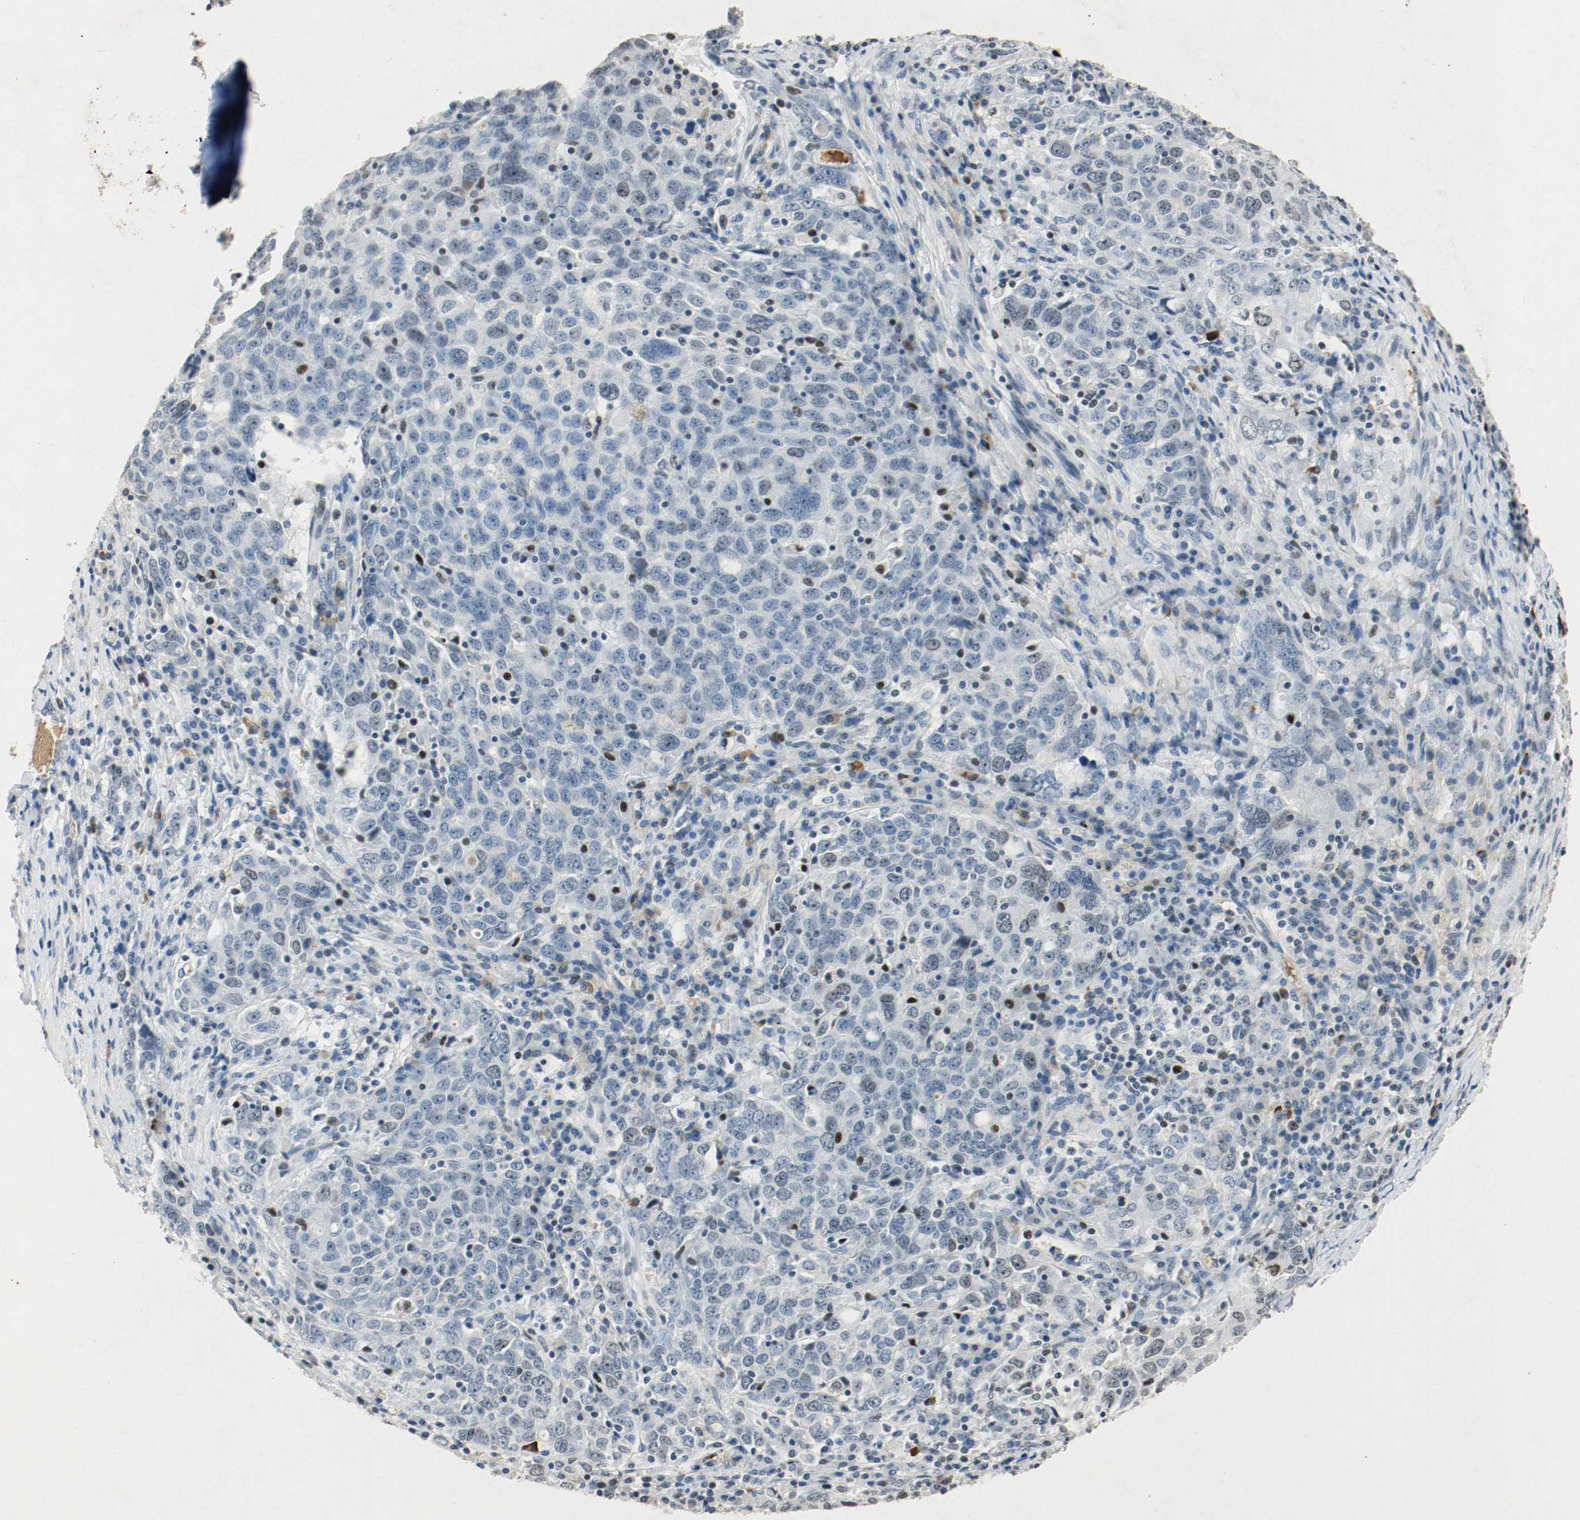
{"staining": {"intensity": "weak", "quantity": "<25%", "location": "nuclear"}, "tissue": "ovarian cancer", "cell_type": "Tumor cells", "image_type": "cancer", "snomed": [{"axis": "morphology", "description": "Carcinoma, endometroid"}, {"axis": "topography", "description": "Ovary"}], "caption": "There is no significant staining in tumor cells of ovarian endometroid carcinoma.", "gene": "DNMT1", "patient": {"sex": "female", "age": 62}}